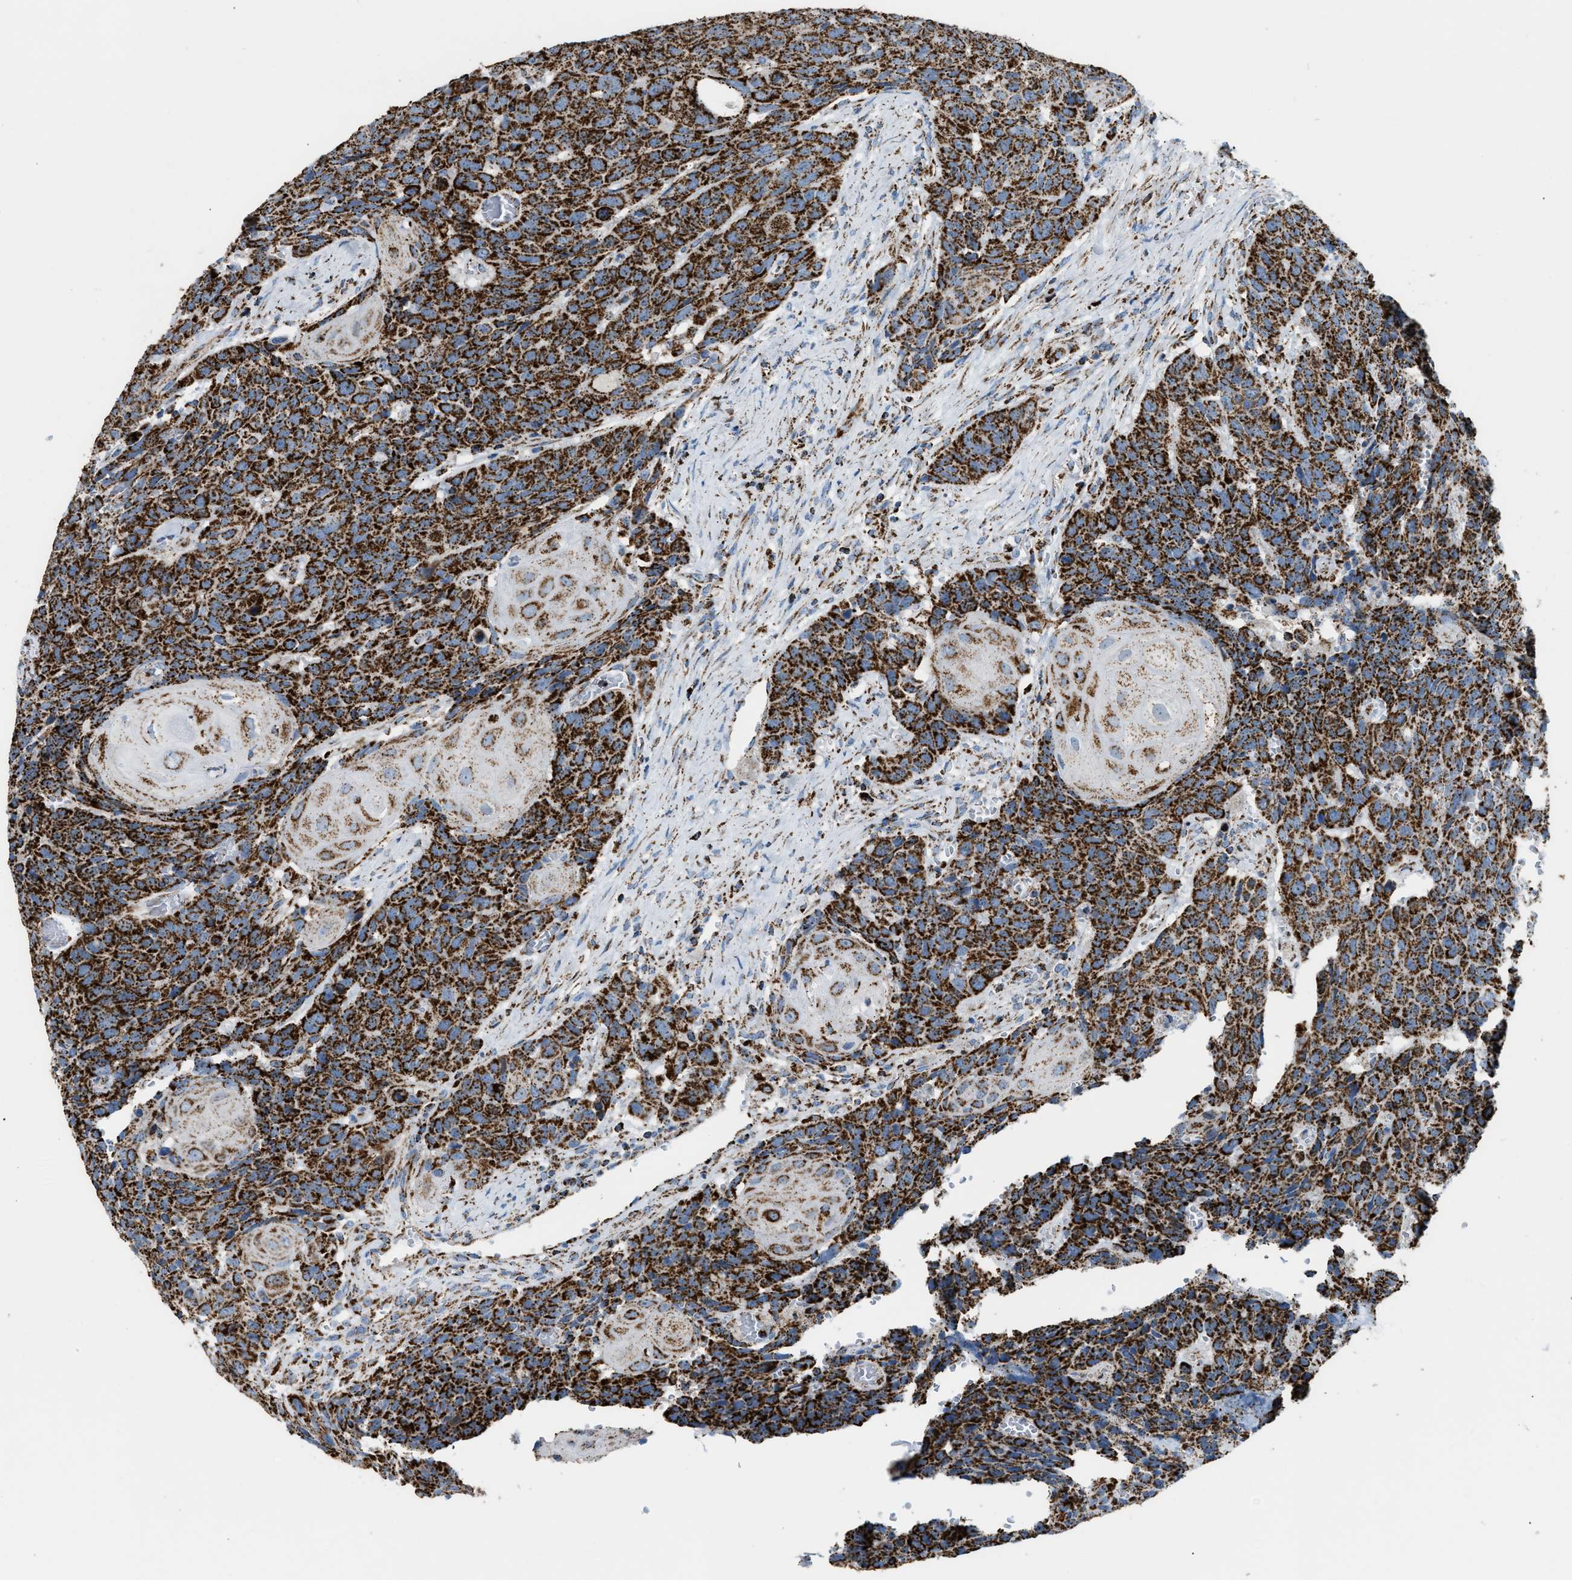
{"staining": {"intensity": "strong", "quantity": ">75%", "location": "cytoplasmic/membranous"}, "tissue": "head and neck cancer", "cell_type": "Tumor cells", "image_type": "cancer", "snomed": [{"axis": "morphology", "description": "Squamous cell carcinoma, NOS"}, {"axis": "topography", "description": "Head-Neck"}], "caption": "The immunohistochemical stain labels strong cytoplasmic/membranous expression in tumor cells of head and neck cancer tissue.", "gene": "ETFB", "patient": {"sex": "male", "age": 66}}